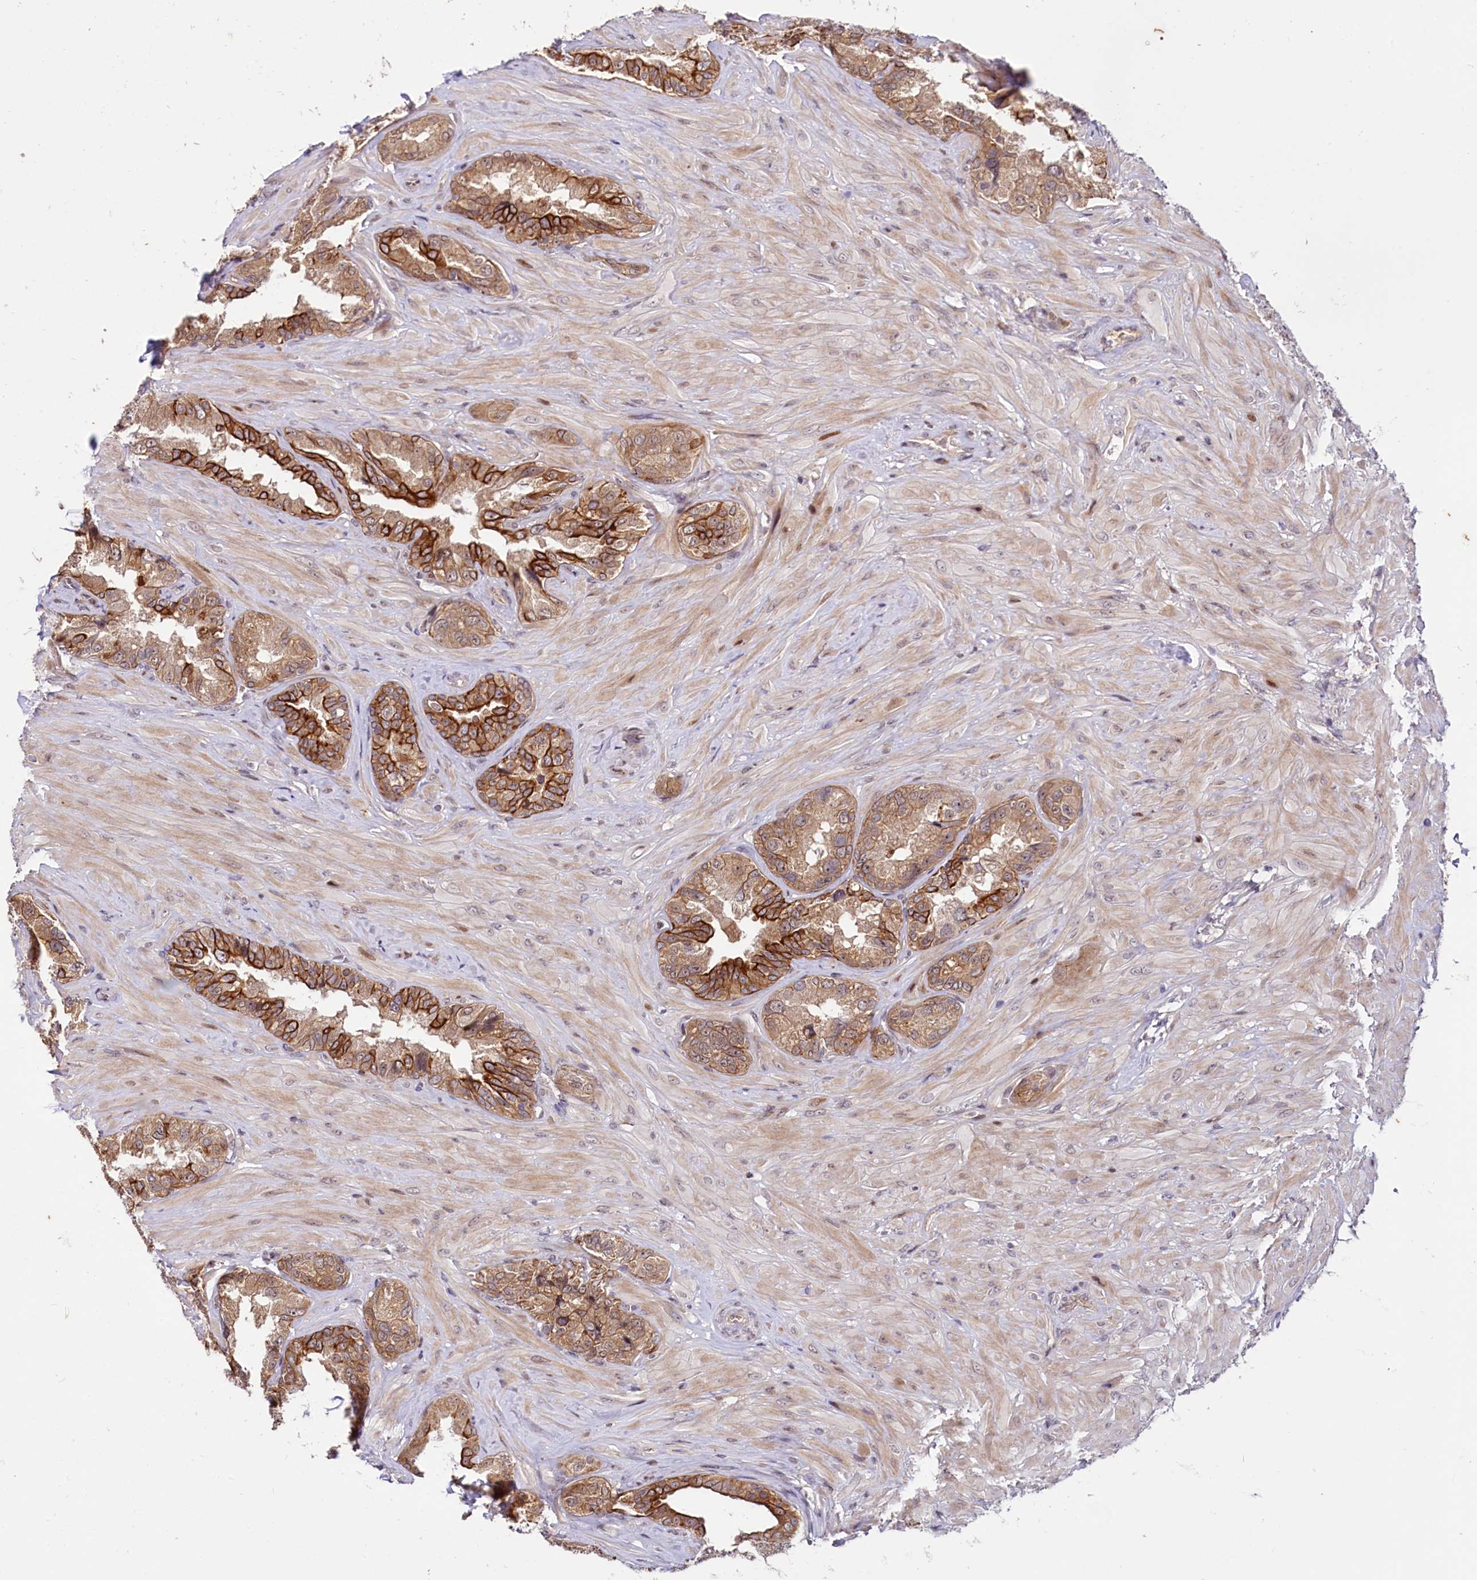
{"staining": {"intensity": "strong", "quantity": "25%-75%", "location": "cytoplasmic/membranous"}, "tissue": "seminal vesicle", "cell_type": "Glandular cells", "image_type": "normal", "snomed": [{"axis": "morphology", "description": "Normal tissue, NOS"}, {"axis": "topography", "description": "Seminal veicle"}, {"axis": "topography", "description": "Peripheral nerve tissue"}], "caption": "A micrograph showing strong cytoplasmic/membranous positivity in about 25%-75% of glandular cells in benign seminal vesicle, as visualized by brown immunohistochemical staining.", "gene": "N4BP2L1", "patient": {"sex": "male", "age": 67}}